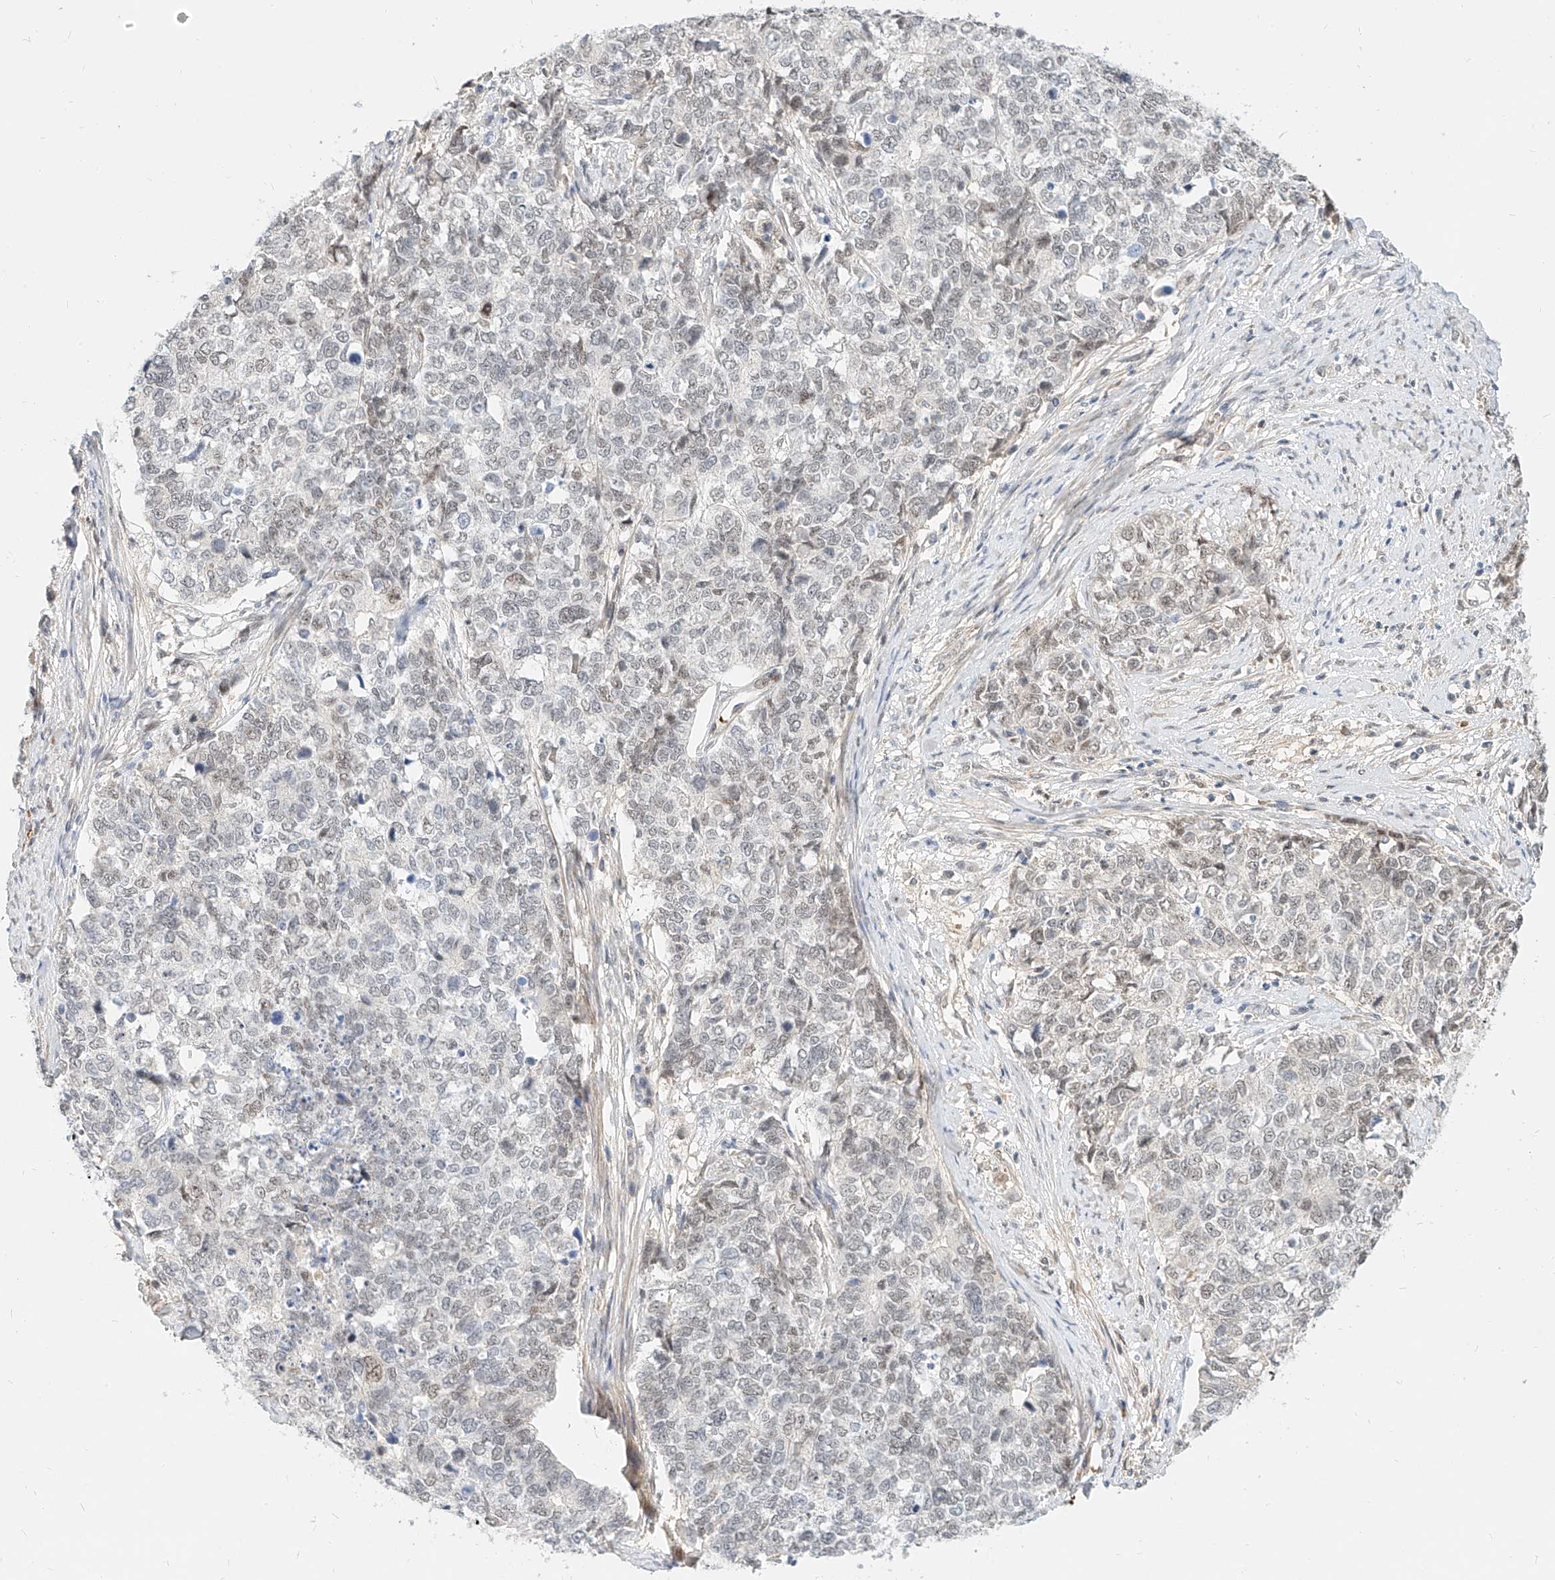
{"staining": {"intensity": "negative", "quantity": "none", "location": "none"}, "tissue": "cervical cancer", "cell_type": "Tumor cells", "image_type": "cancer", "snomed": [{"axis": "morphology", "description": "Squamous cell carcinoma, NOS"}, {"axis": "topography", "description": "Cervix"}], "caption": "A histopathology image of human cervical cancer (squamous cell carcinoma) is negative for staining in tumor cells.", "gene": "CBX8", "patient": {"sex": "female", "age": 63}}